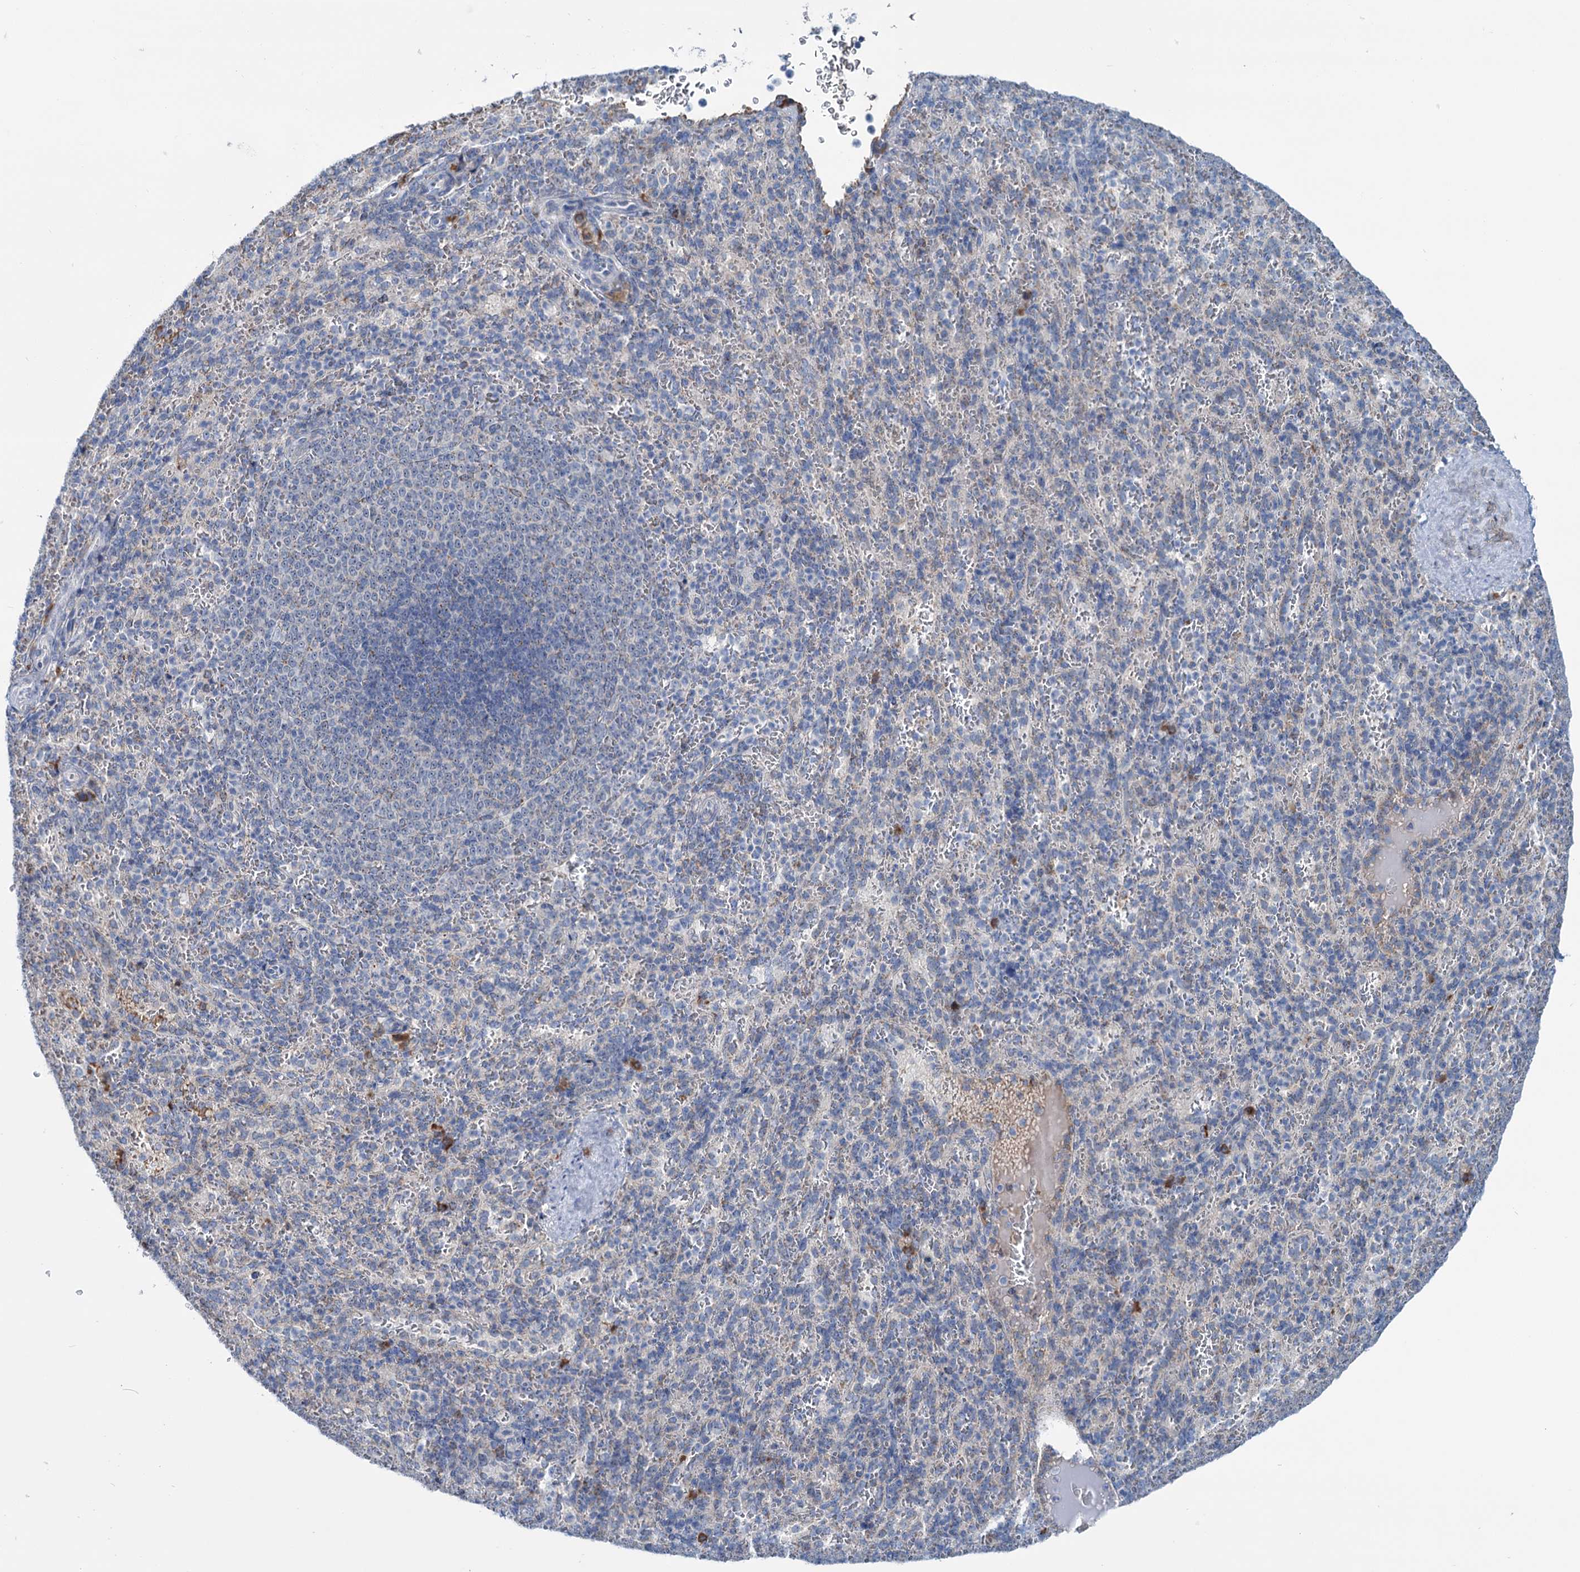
{"staining": {"intensity": "strong", "quantity": "<25%", "location": "cytoplasmic/membranous"}, "tissue": "spleen", "cell_type": "Cells in red pulp", "image_type": "normal", "snomed": [{"axis": "morphology", "description": "Normal tissue, NOS"}, {"axis": "topography", "description": "Spleen"}], "caption": "Approximately <25% of cells in red pulp in benign spleen reveal strong cytoplasmic/membranous protein positivity as visualized by brown immunohistochemical staining.", "gene": "LPIN1", "patient": {"sex": "female", "age": 21}}